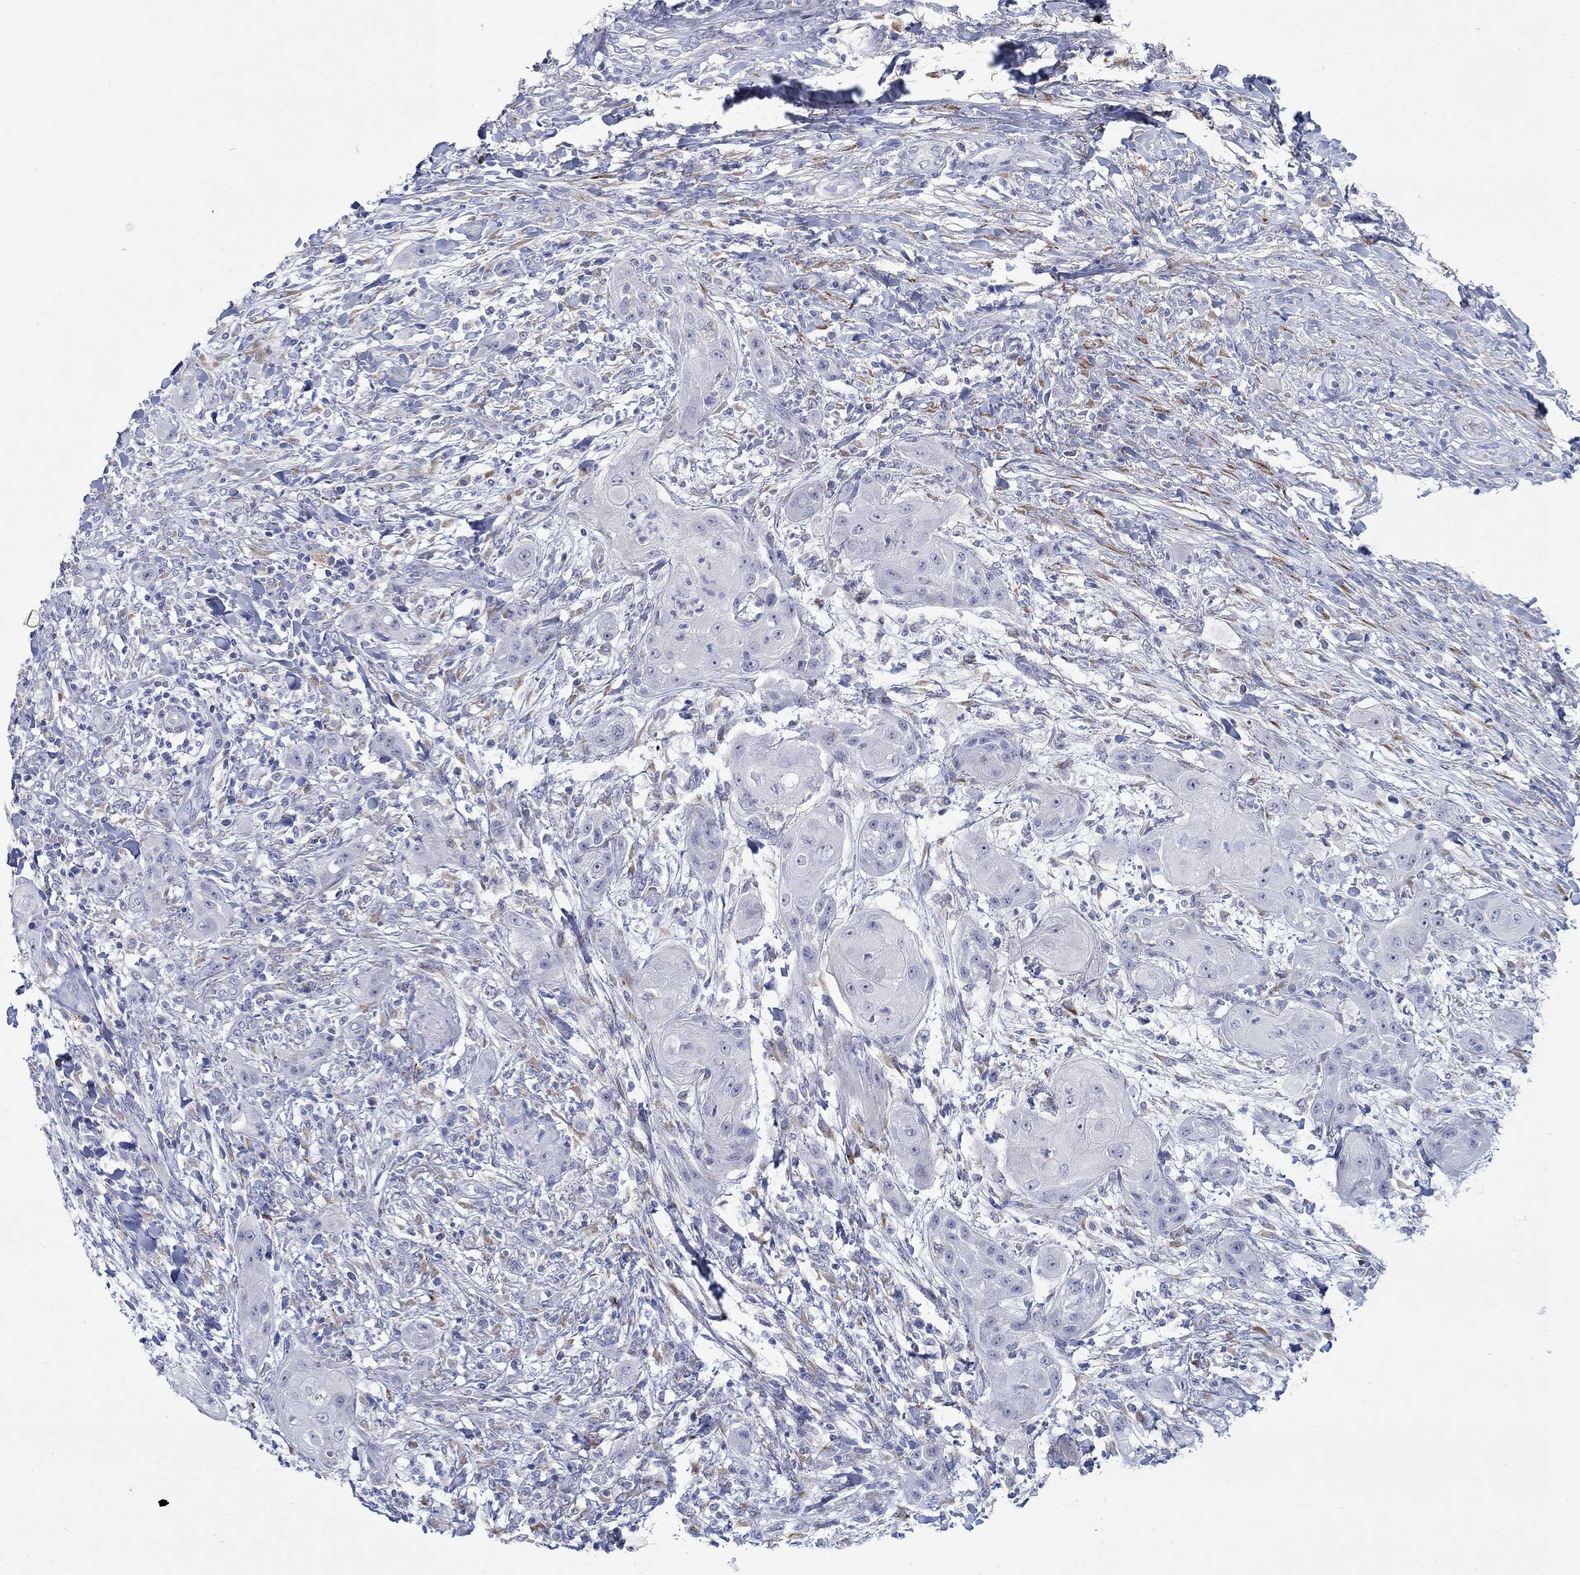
{"staining": {"intensity": "negative", "quantity": "none", "location": "none"}, "tissue": "skin cancer", "cell_type": "Tumor cells", "image_type": "cancer", "snomed": [{"axis": "morphology", "description": "Squamous cell carcinoma, NOS"}, {"axis": "topography", "description": "Skin"}], "caption": "The photomicrograph exhibits no staining of tumor cells in skin cancer (squamous cell carcinoma).", "gene": "REEP2", "patient": {"sex": "male", "age": 62}}